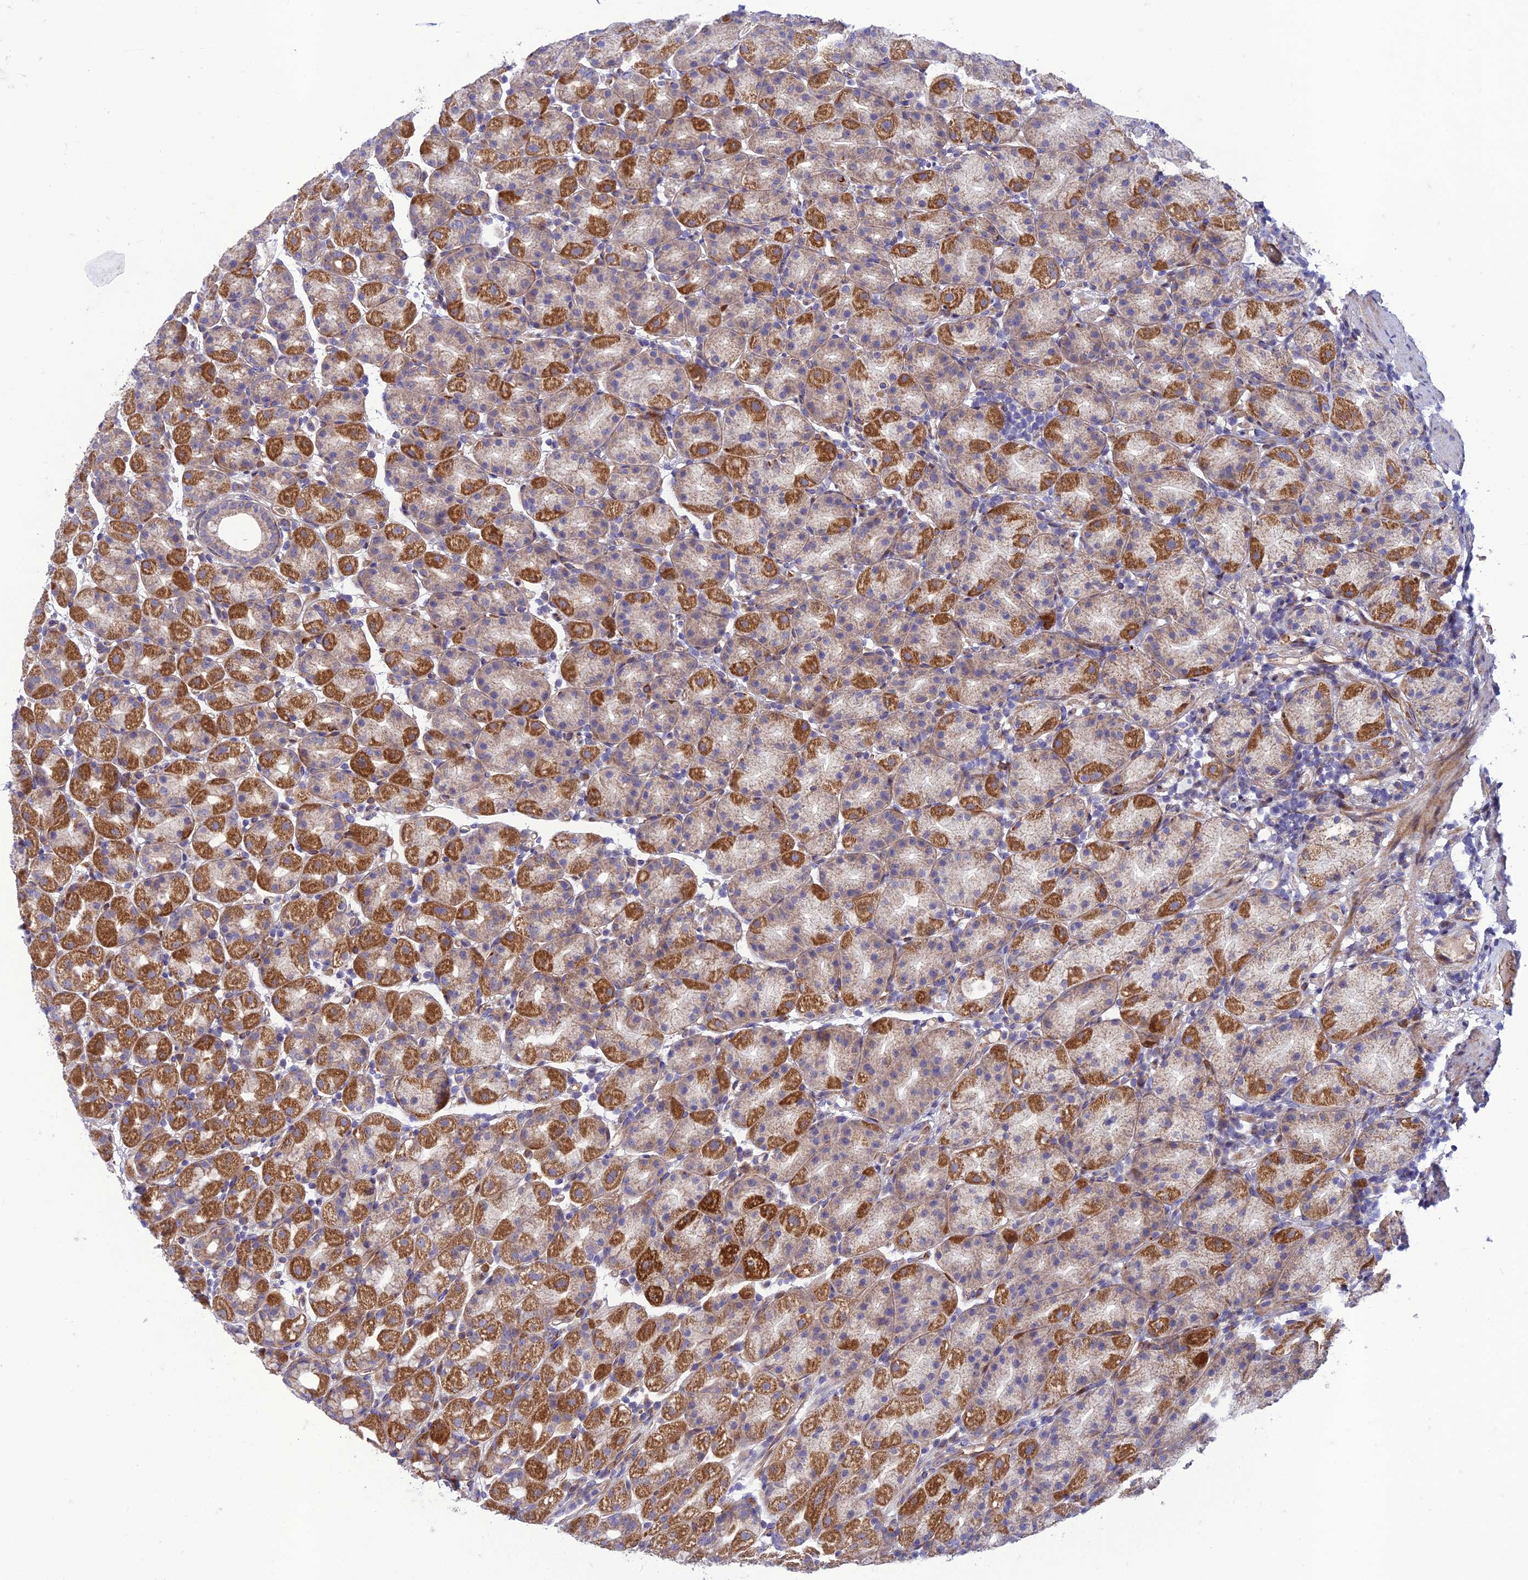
{"staining": {"intensity": "strong", "quantity": "25%-75%", "location": "cytoplasmic/membranous"}, "tissue": "stomach", "cell_type": "Glandular cells", "image_type": "normal", "snomed": [{"axis": "morphology", "description": "Normal tissue, NOS"}, {"axis": "topography", "description": "Stomach, upper"}], "caption": "Brown immunohistochemical staining in unremarkable stomach shows strong cytoplasmic/membranous expression in about 25%-75% of glandular cells.", "gene": "SEL1L3", "patient": {"sex": "male", "age": 68}}